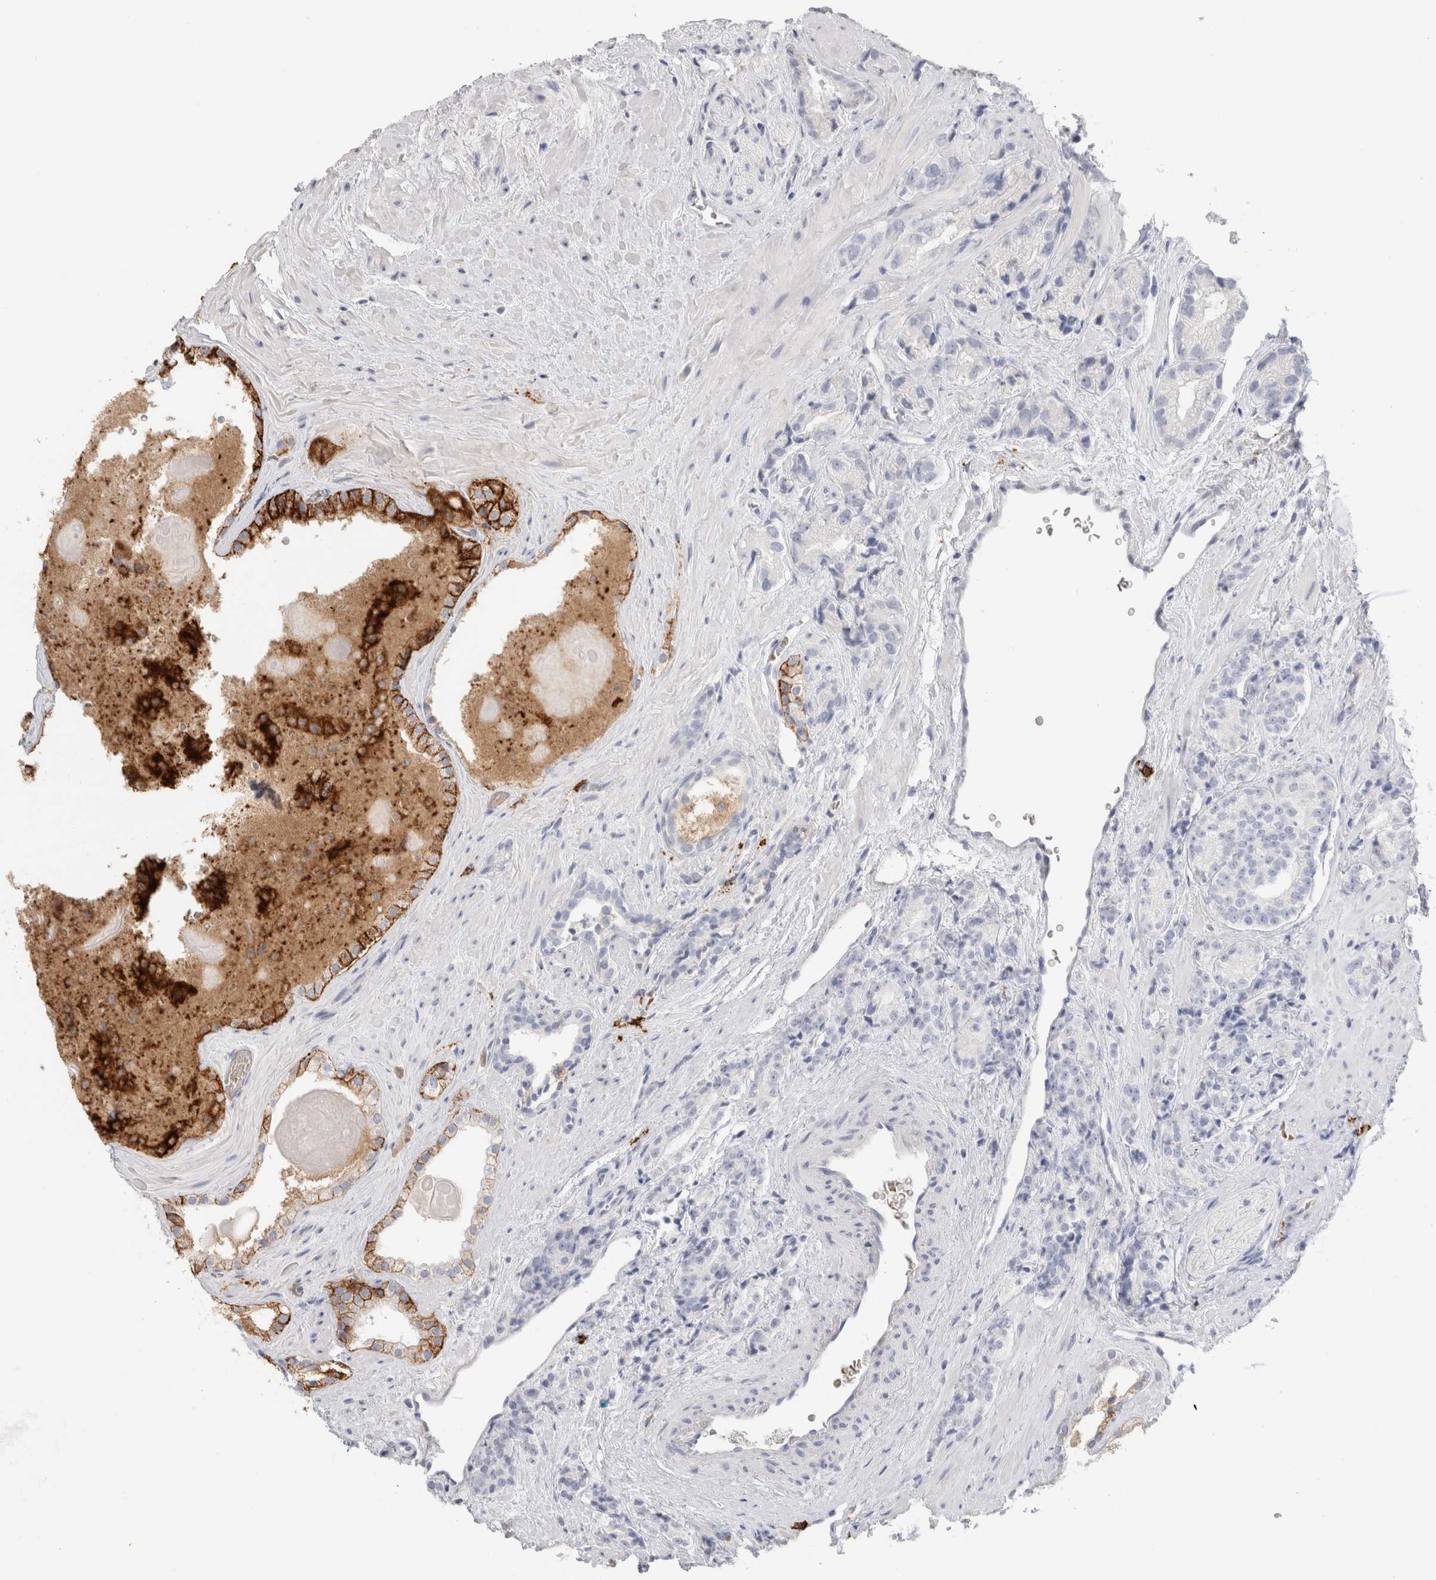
{"staining": {"intensity": "negative", "quantity": "none", "location": "none"}, "tissue": "prostate cancer", "cell_type": "Tumor cells", "image_type": "cancer", "snomed": [{"axis": "morphology", "description": "Adenocarcinoma, High grade"}, {"axis": "topography", "description": "Prostate"}], "caption": "High power microscopy image of an immunohistochemistry (IHC) micrograph of prostate cancer (adenocarcinoma (high-grade)), revealing no significant expression in tumor cells.", "gene": "CD38", "patient": {"sex": "male", "age": 71}}